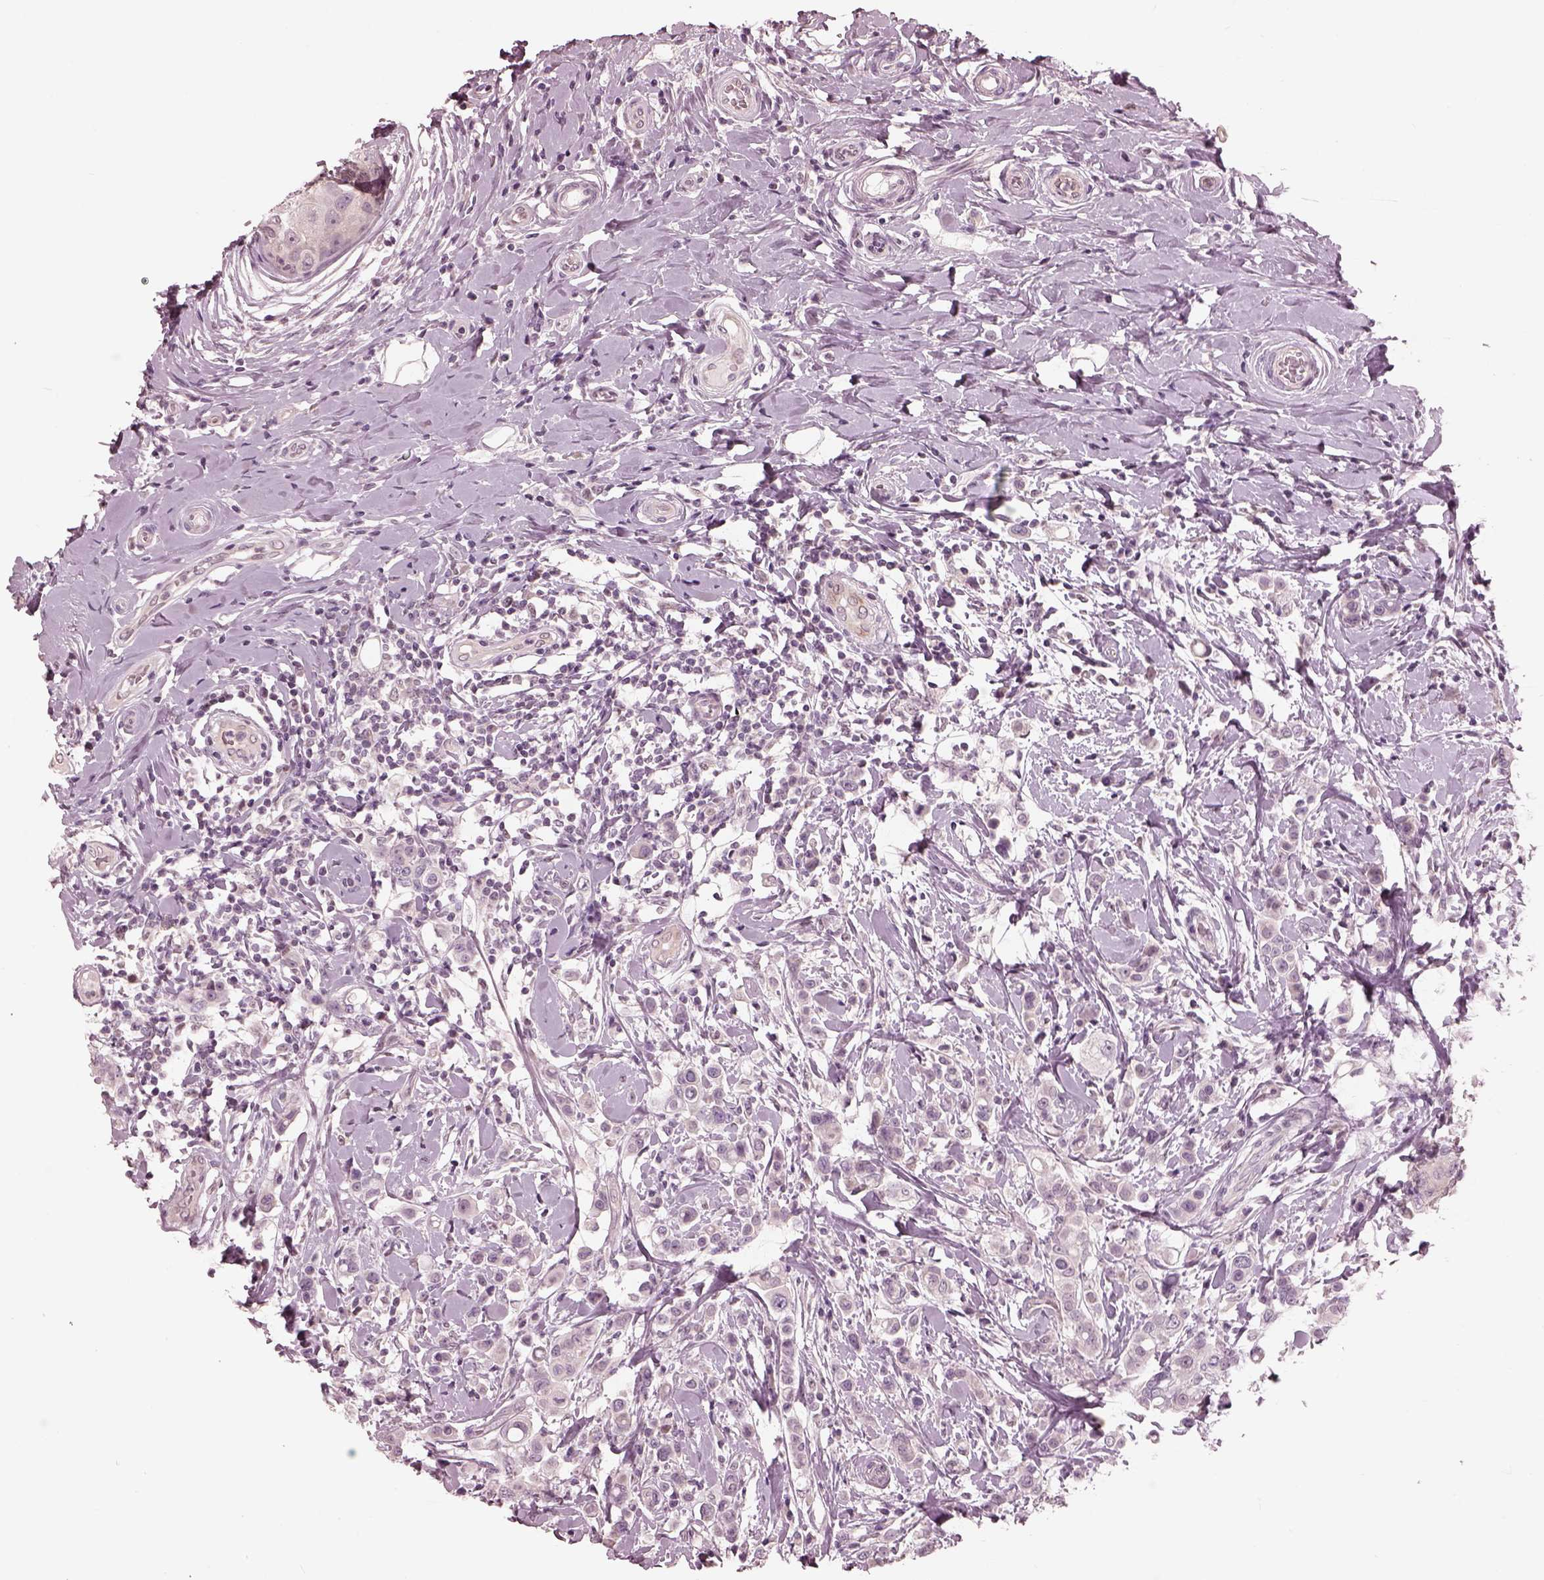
{"staining": {"intensity": "negative", "quantity": "none", "location": "none"}, "tissue": "breast cancer", "cell_type": "Tumor cells", "image_type": "cancer", "snomed": [{"axis": "morphology", "description": "Duct carcinoma"}, {"axis": "topography", "description": "Breast"}], "caption": "Photomicrograph shows no significant protein expression in tumor cells of breast cancer (infiltrating ductal carcinoma). (Stains: DAB immunohistochemistry with hematoxylin counter stain, Microscopy: brightfield microscopy at high magnification).", "gene": "IQCG", "patient": {"sex": "female", "age": 27}}